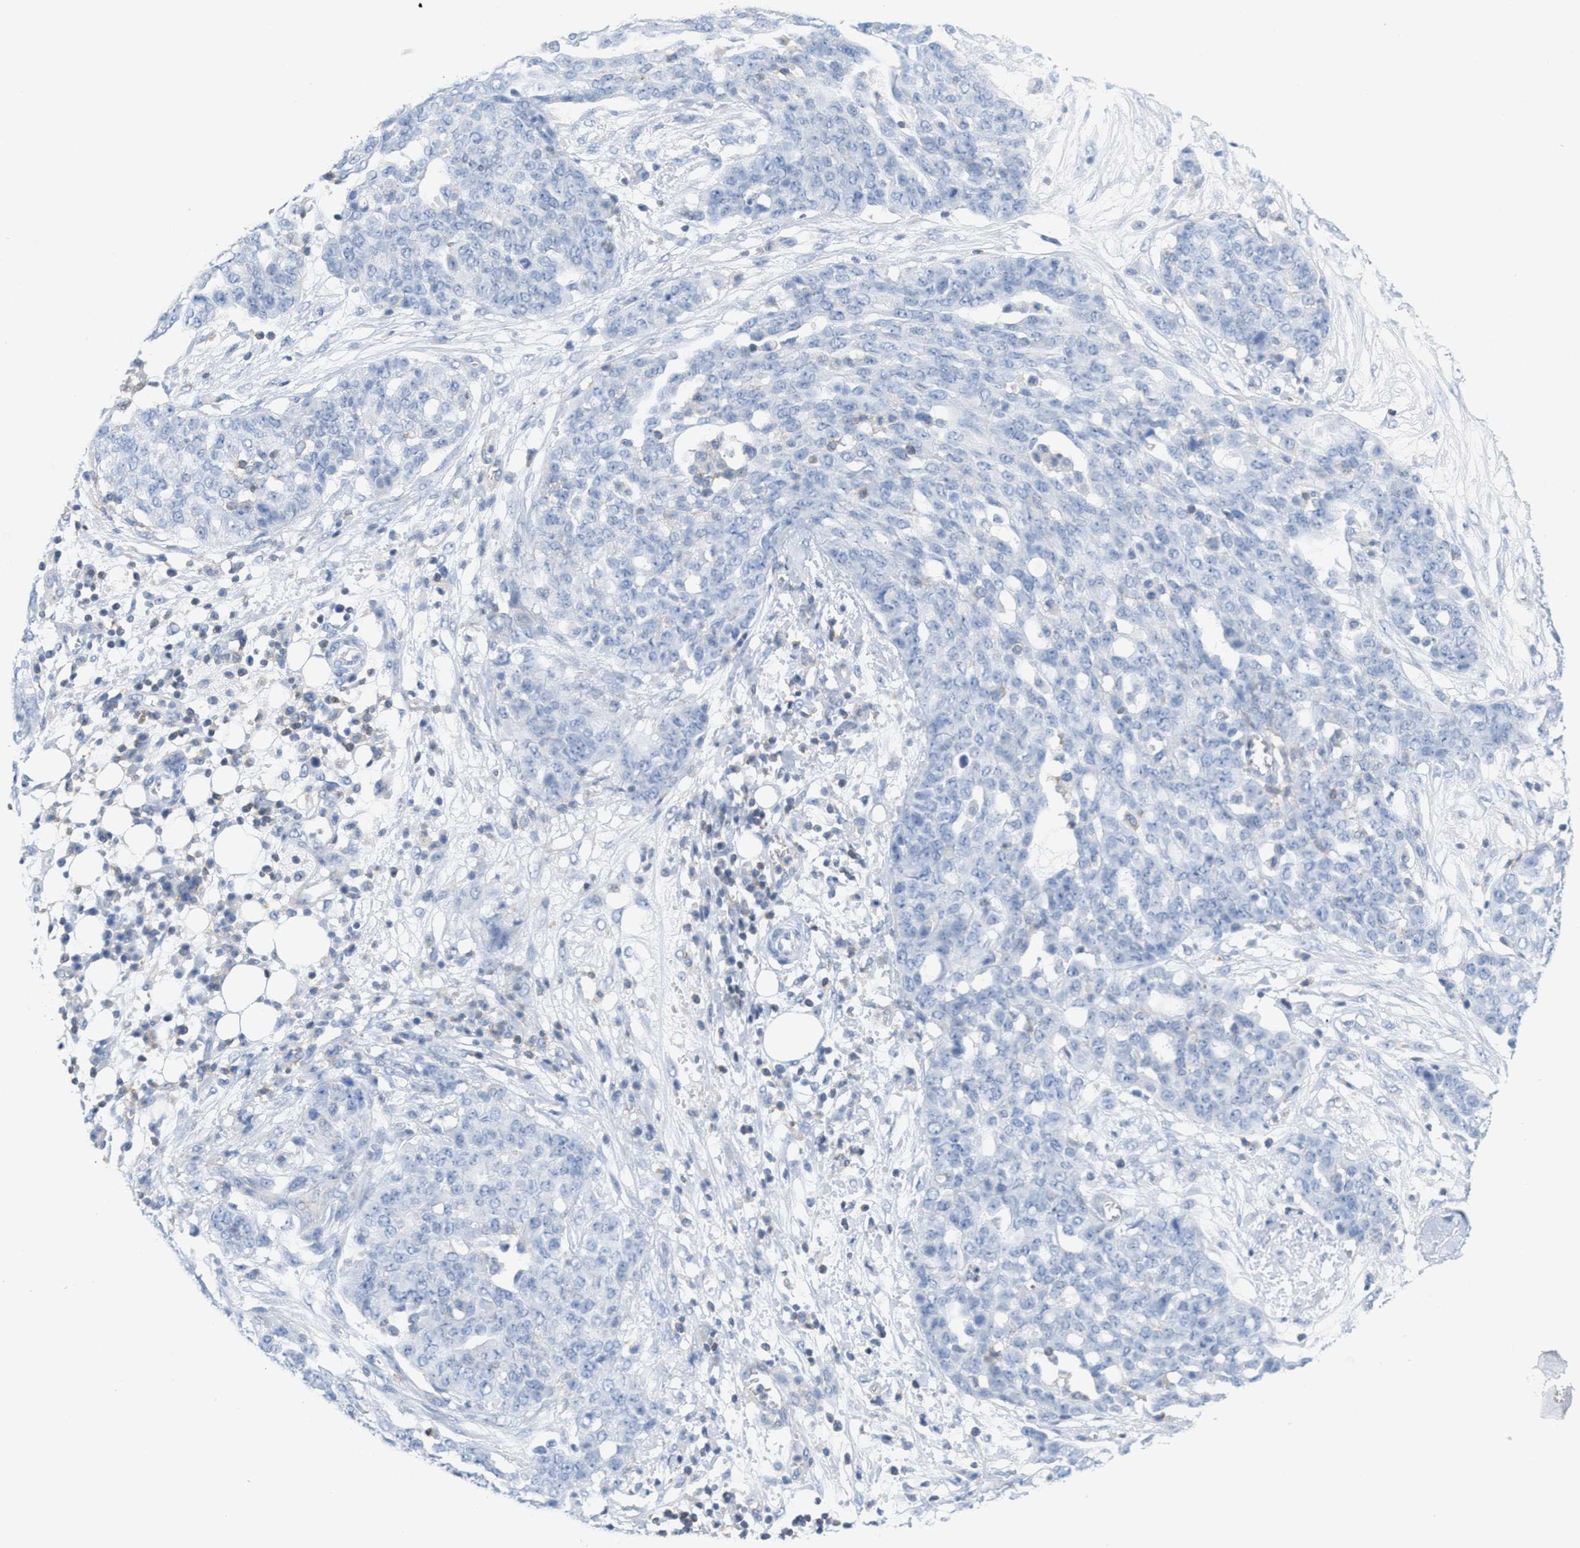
{"staining": {"intensity": "negative", "quantity": "none", "location": "none"}, "tissue": "ovarian cancer", "cell_type": "Tumor cells", "image_type": "cancer", "snomed": [{"axis": "morphology", "description": "Cystadenocarcinoma, serous, NOS"}, {"axis": "topography", "description": "Soft tissue"}, {"axis": "topography", "description": "Ovary"}], "caption": "Tumor cells show no significant staining in serous cystadenocarcinoma (ovarian). (DAB (3,3'-diaminobenzidine) immunohistochemistry (IHC), high magnification).", "gene": "IL16", "patient": {"sex": "female", "age": 57}}